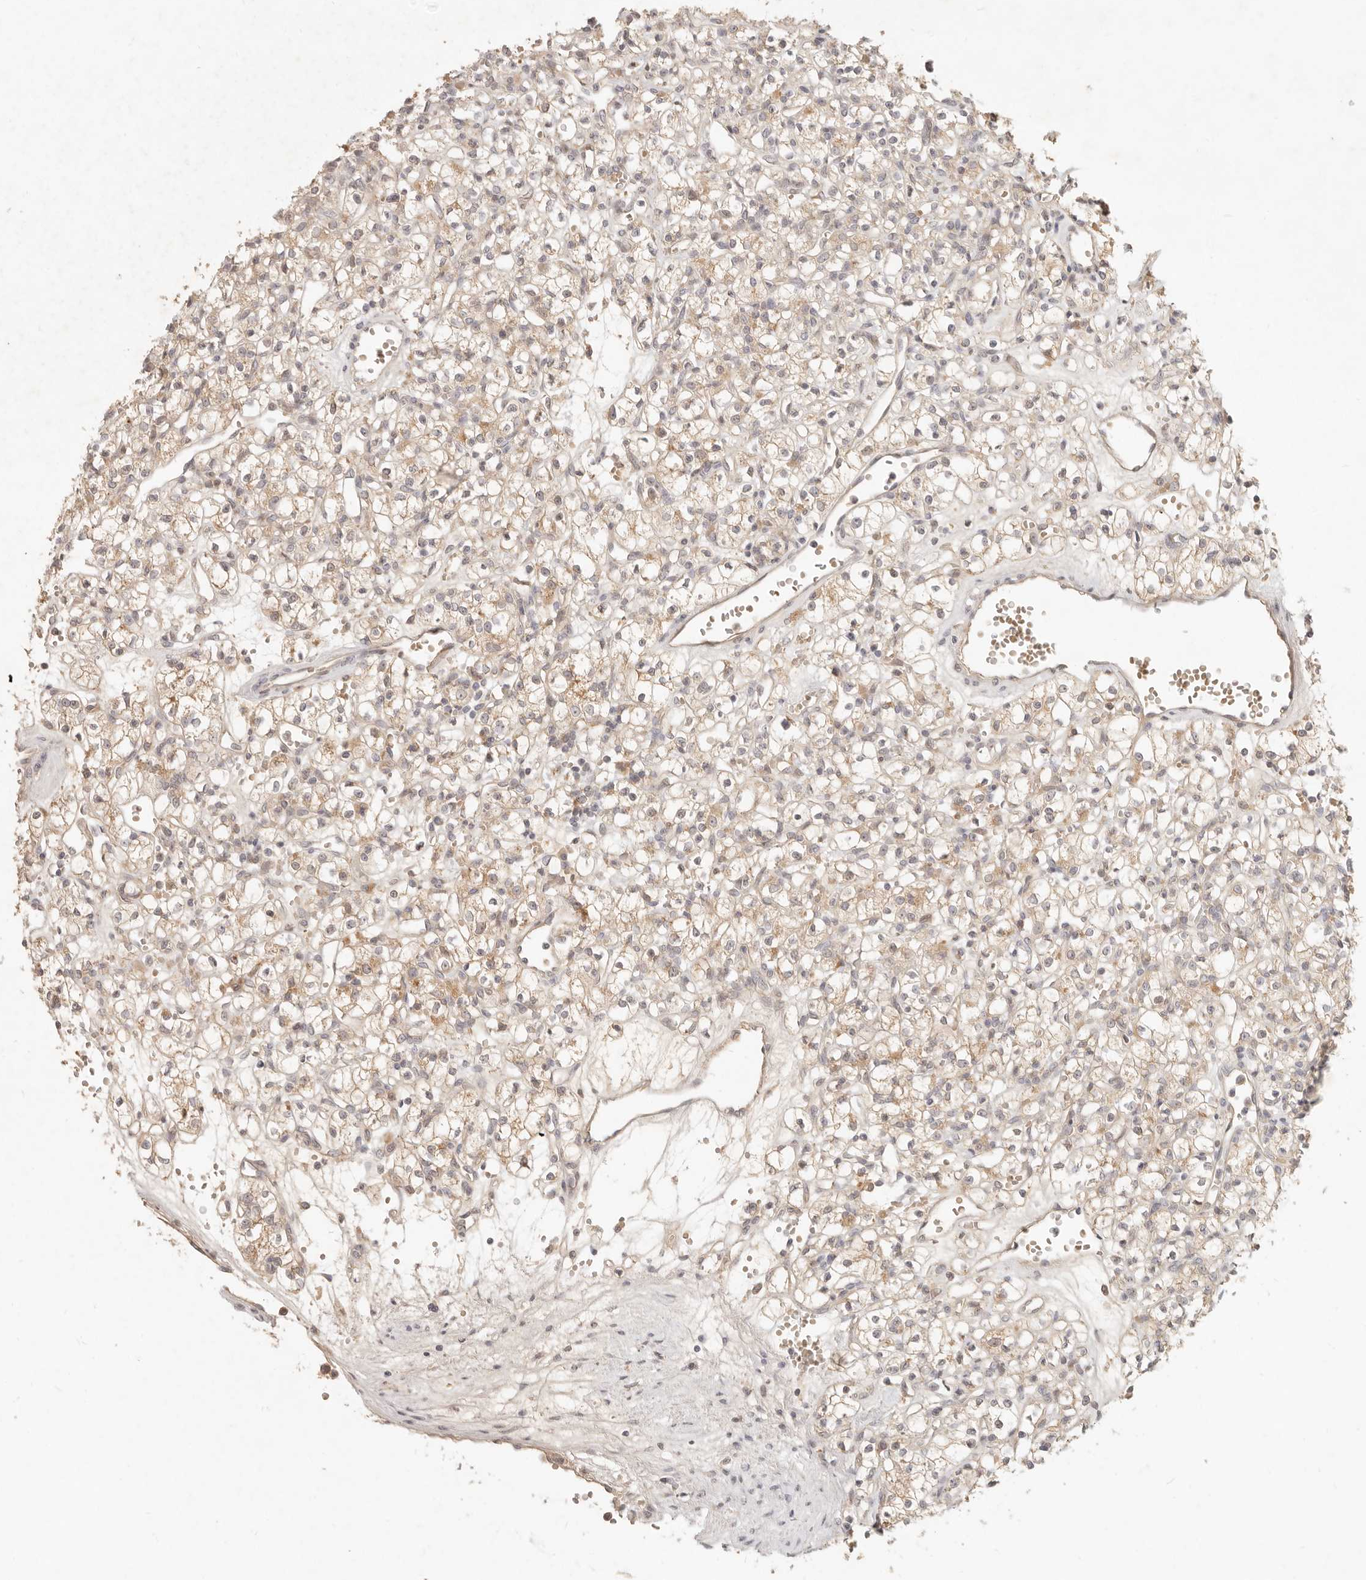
{"staining": {"intensity": "weak", "quantity": "25%-75%", "location": "cytoplasmic/membranous"}, "tissue": "renal cancer", "cell_type": "Tumor cells", "image_type": "cancer", "snomed": [{"axis": "morphology", "description": "Adenocarcinoma, NOS"}, {"axis": "topography", "description": "Kidney"}], "caption": "High-magnification brightfield microscopy of renal cancer (adenocarcinoma) stained with DAB (3,3'-diaminobenzidine) (brown) and counterstained with hematoxylin (blue). tumor cells exhibit weak cytoplasmic/membranous positivity is seen in about25%-75% of cells. (DAB IHC with brightfield microscopy, high magnification).", "gene": "UBXN11", "patient": {"sex": "female", "age": 59}}